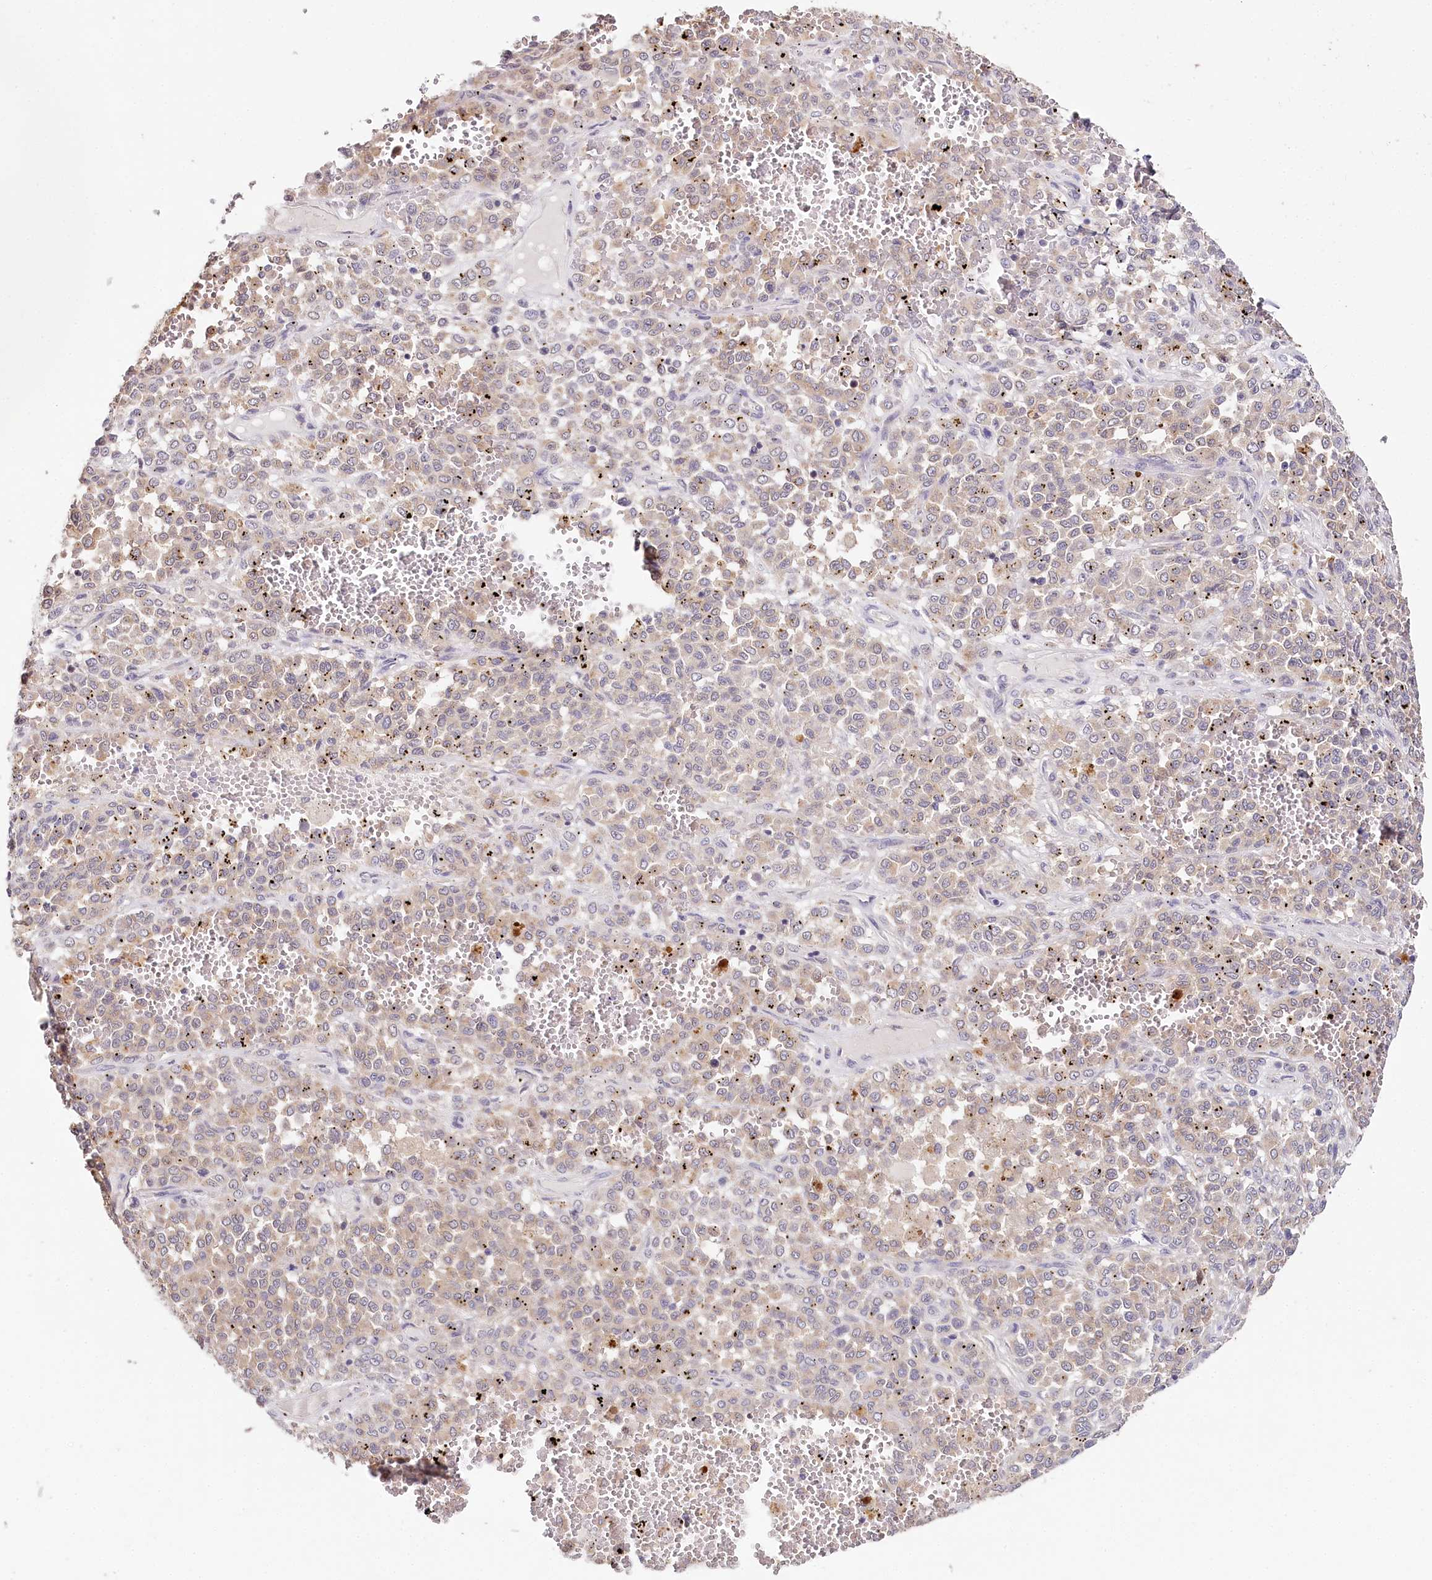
{"staining": {"intensity": "weak", "quantity": "<25%", "location": "cytoplasmic/membranous"}, "tissue": "melanoma", "cell_type": "Tumor cells", "image_type": "cancer", "snomed": [{"axis": "morphology", "description": "Malignant melanoma, Metastatic site"}, {"axis": "topography", "description": "Pancreas"}], "caption": "IHC photomicrograph of neoplastic tissue: human melanoma stained with DAB exhibits no significant protein staining in tumor cells.", "gene": "DAPK1", "patient": {"sex": "female", "age": 30}}